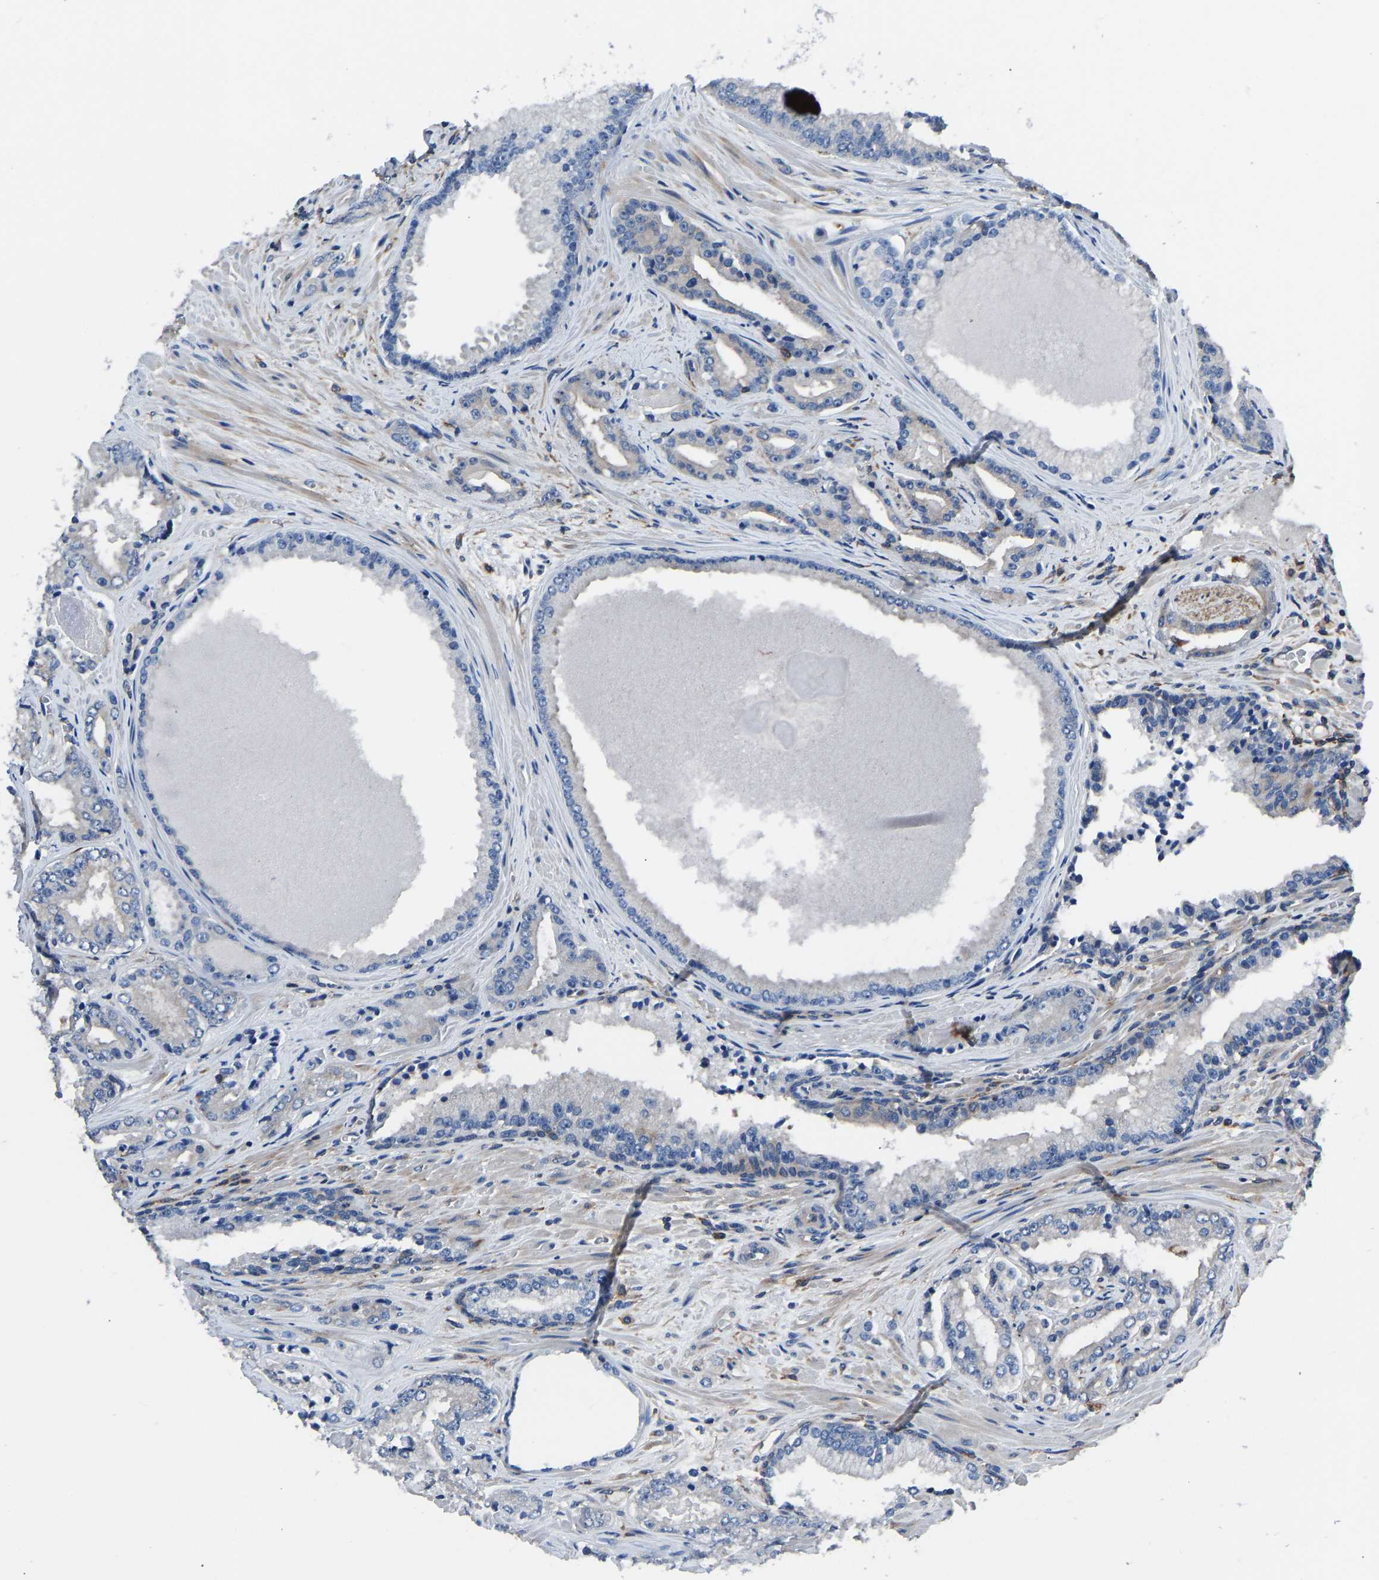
{"staining": {"intensity": "negative", "quantity": "none", "location": "none"}, "tissue": "prostate cancer", "cell_type": "Tumor cells", "image_type": "cancer", "snomed": [{"axis": "morphology", "description": "Adenocarcinoma, High grade"}, {"axis": "topography", "description": "Prostate"}], "caption": "Human prostate cancer stained for a protein using IHC demonstrates no positivity in tumor cells.", "gene": "PRKAR1A", "patient": {"sex": "male", "age": 71}}